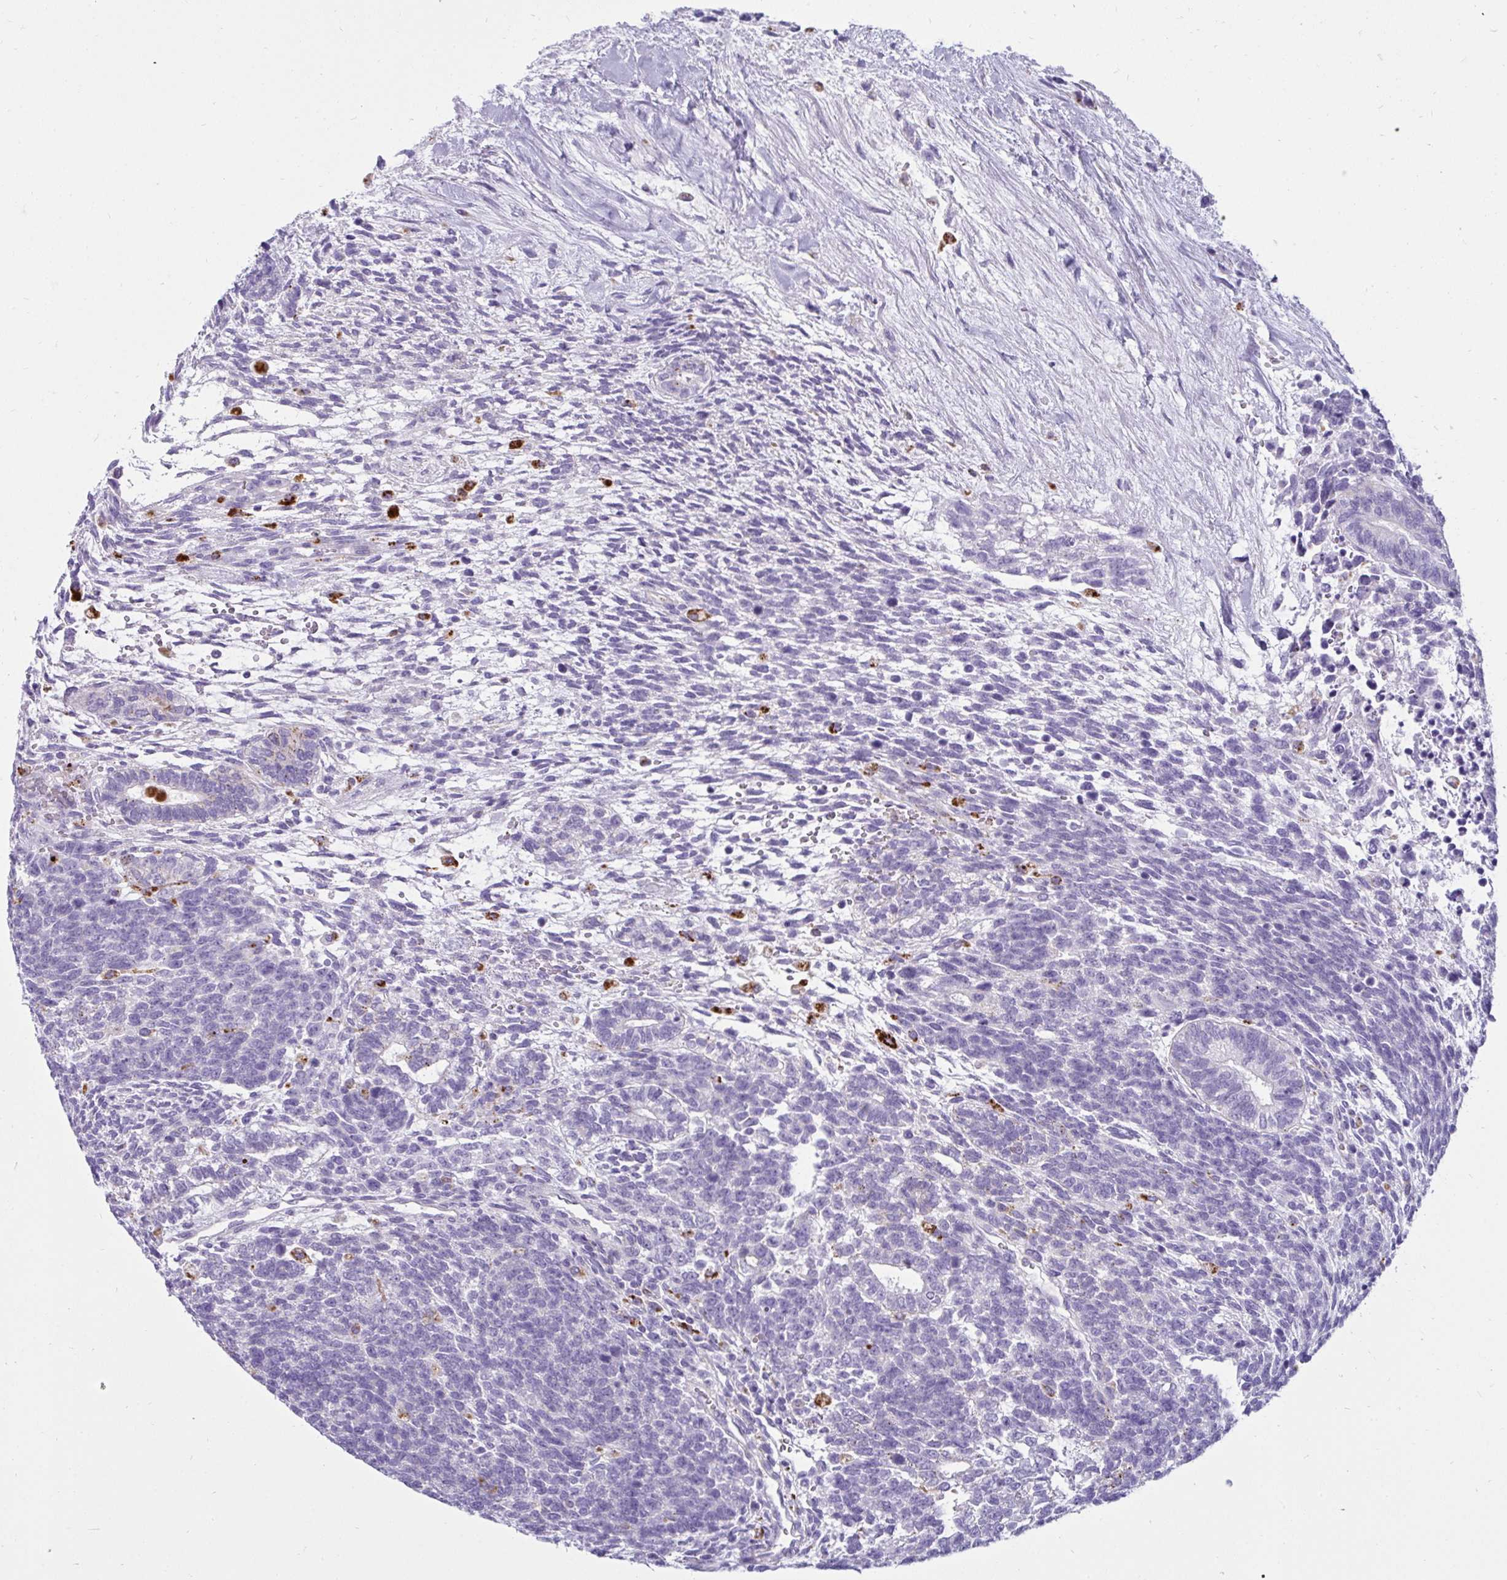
{"staining": {"intensity": "negative", "quantity": "none", "location": "none"}, "tissue": "testis cancer", "cell_type": "Tumor cells", "image_type": "cancer", "snomed": [{"axis": "morphology", "description": "Carcinoma, Embryonal, NOS"}, {"axis": "topography", "description": "Testis"}], "caption": "Image shows no significant protein expression in tumor cells of testis embryonal carcinoma.", "gene": "CTSZ", "patient": {"sex": "male", "age": 23}}